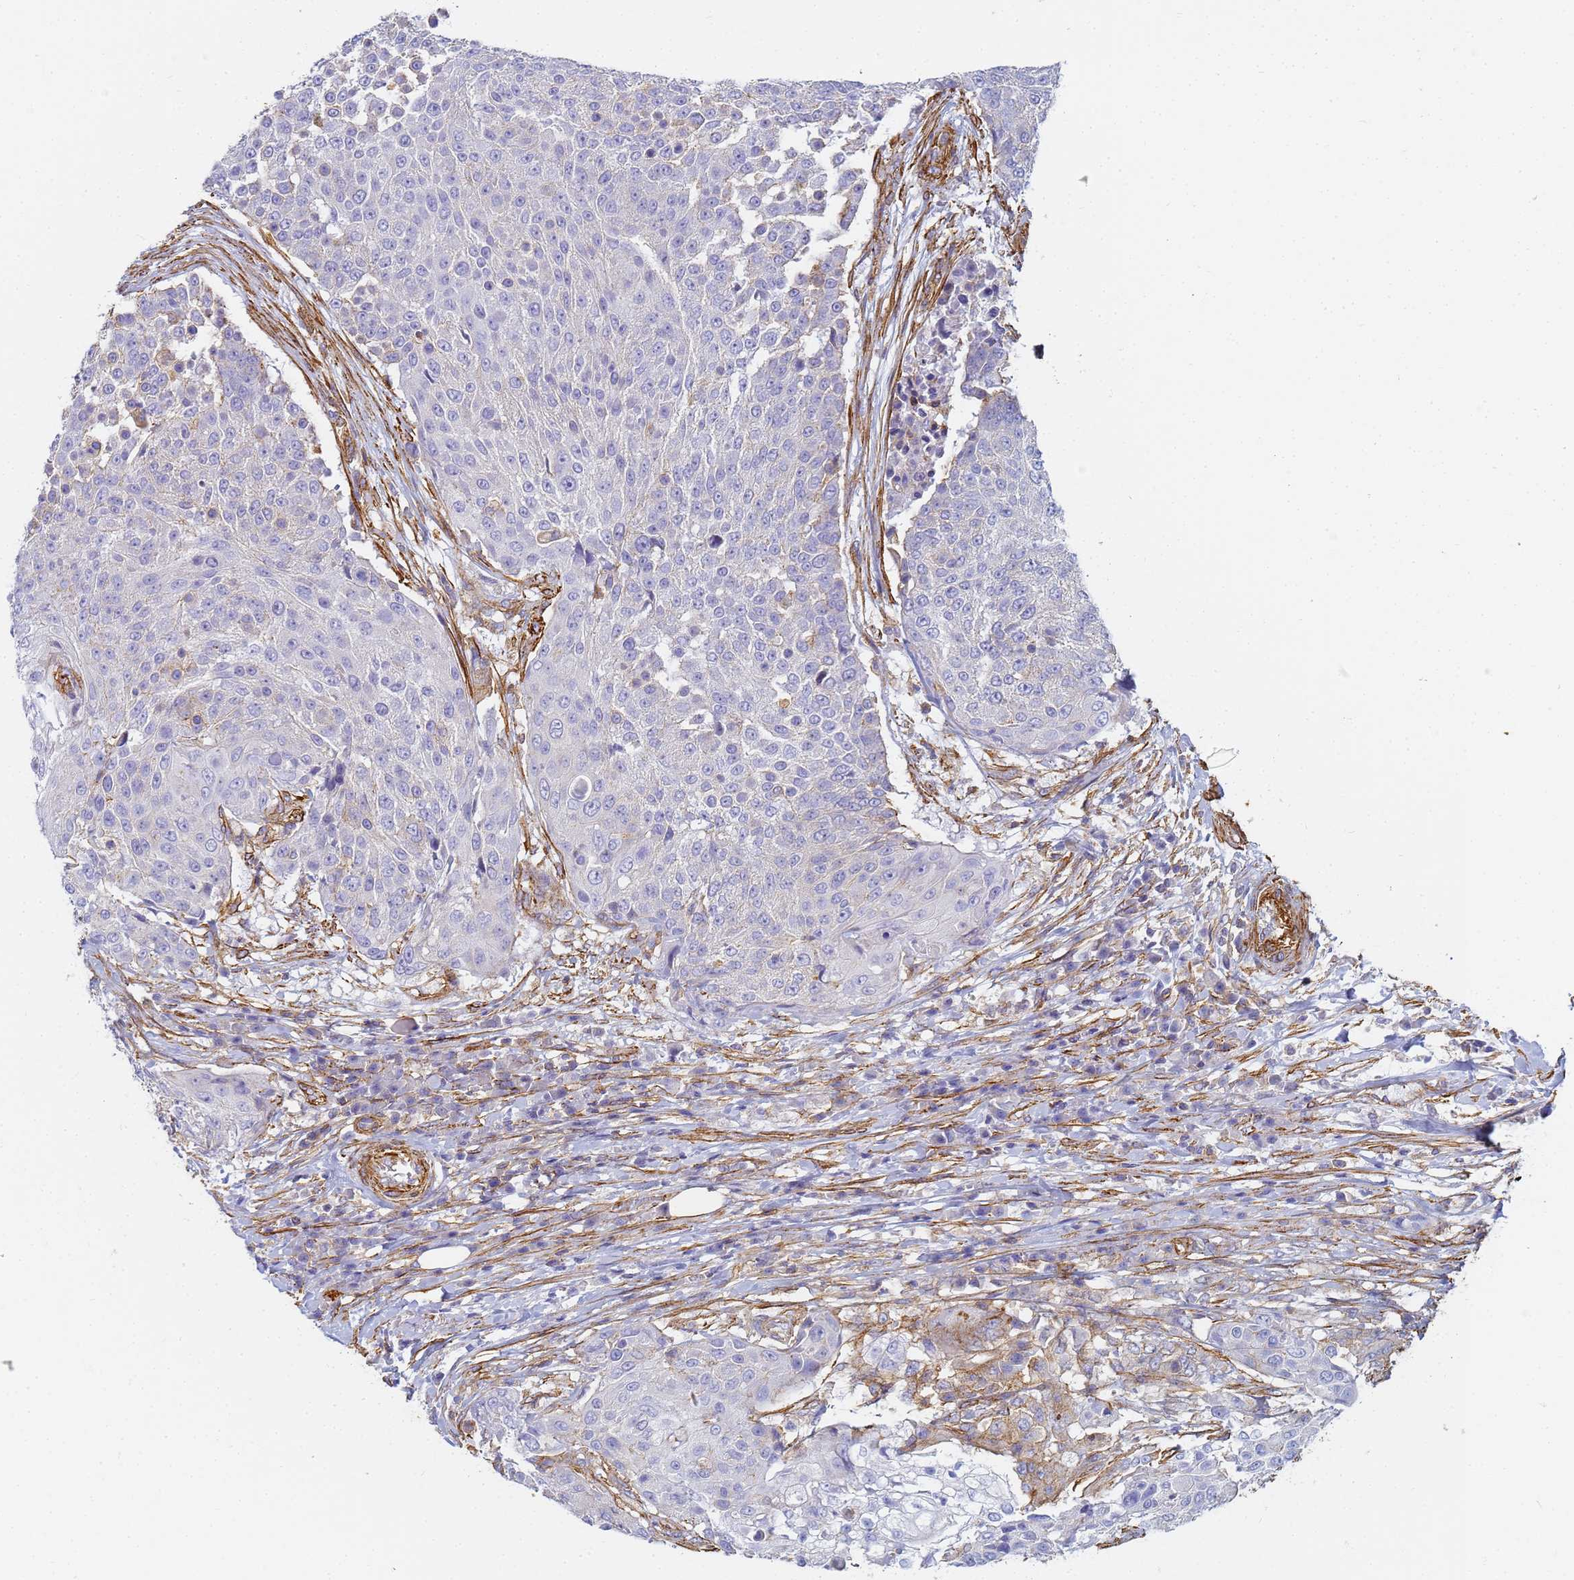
{"staining": {"intensity": "weak", "quantity": "<25%", "location": "cytoplasmic/membranous"}, "tissue": "urothelial cancer", "cell_type": "Tumor cells", "image_type": "cancer", "snomed": [{"axis": "morphology", "description": "Urothelial carcinoma, High grade"}, {"axis": "topography", "description": "Urinary bladder"}], "caption": "The micrograph displays no significant positivity in tumor cells of urothelial cancer. (Immunohistochemistry, brightfield microscopy, high magnification).", "gene": "TPM1", "patient": {"sex": "female", "age": 63}}